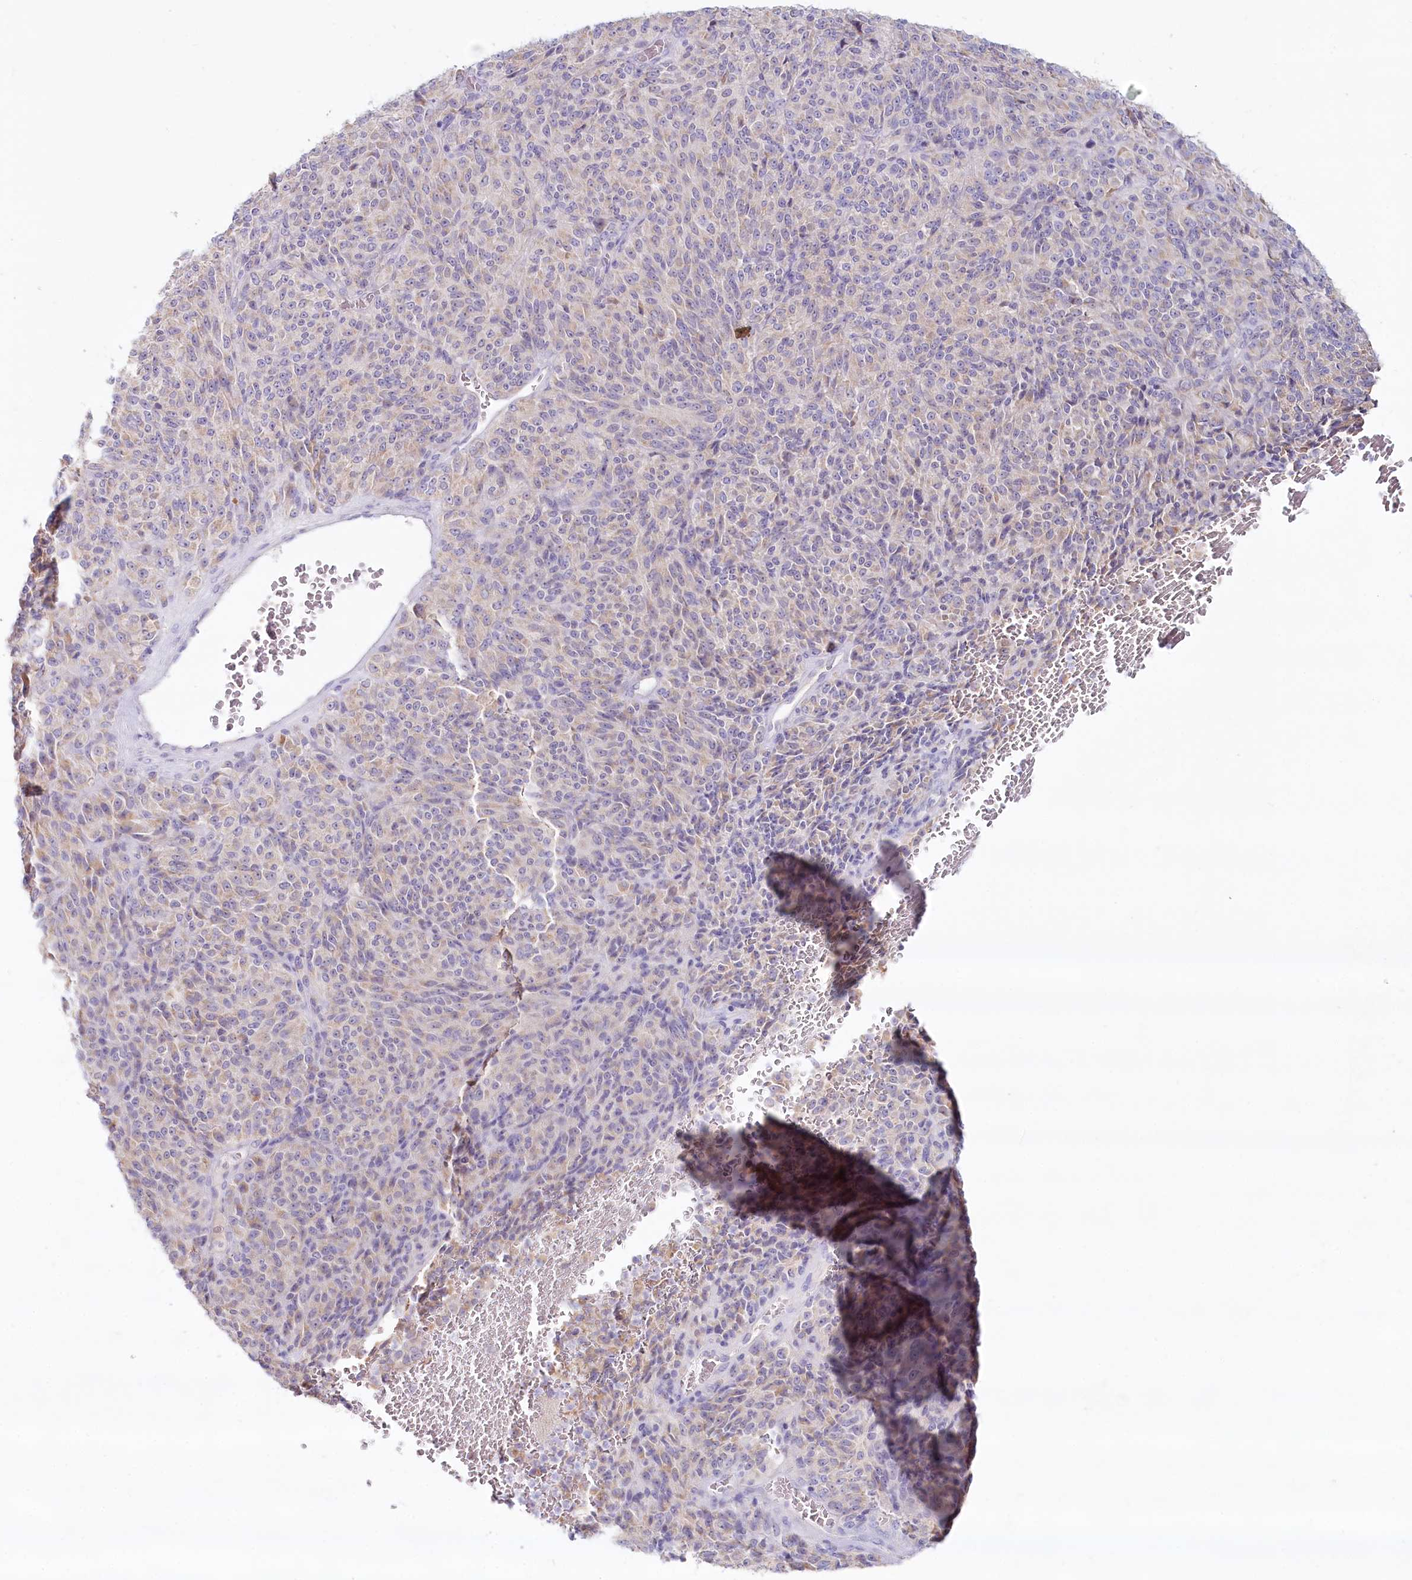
{"staining": {"intensity": "negative", "quantity": "none", "location": "none"}, "tissue": "melanoma", "cell_type": "Tumor cells", "image_type": "cancer", "snomed": [{"axis": "morphology", "description": "Malignant melanoma, Metastatic site"}, {"axis": "topography", "description": "Brain"}], "caption": "This is a histopathology image of IHC staining of melanoma, which shows no staining in tumor cells.", "gene": "PSAPL1", "patient": {"sex": "female", "age": 56}}